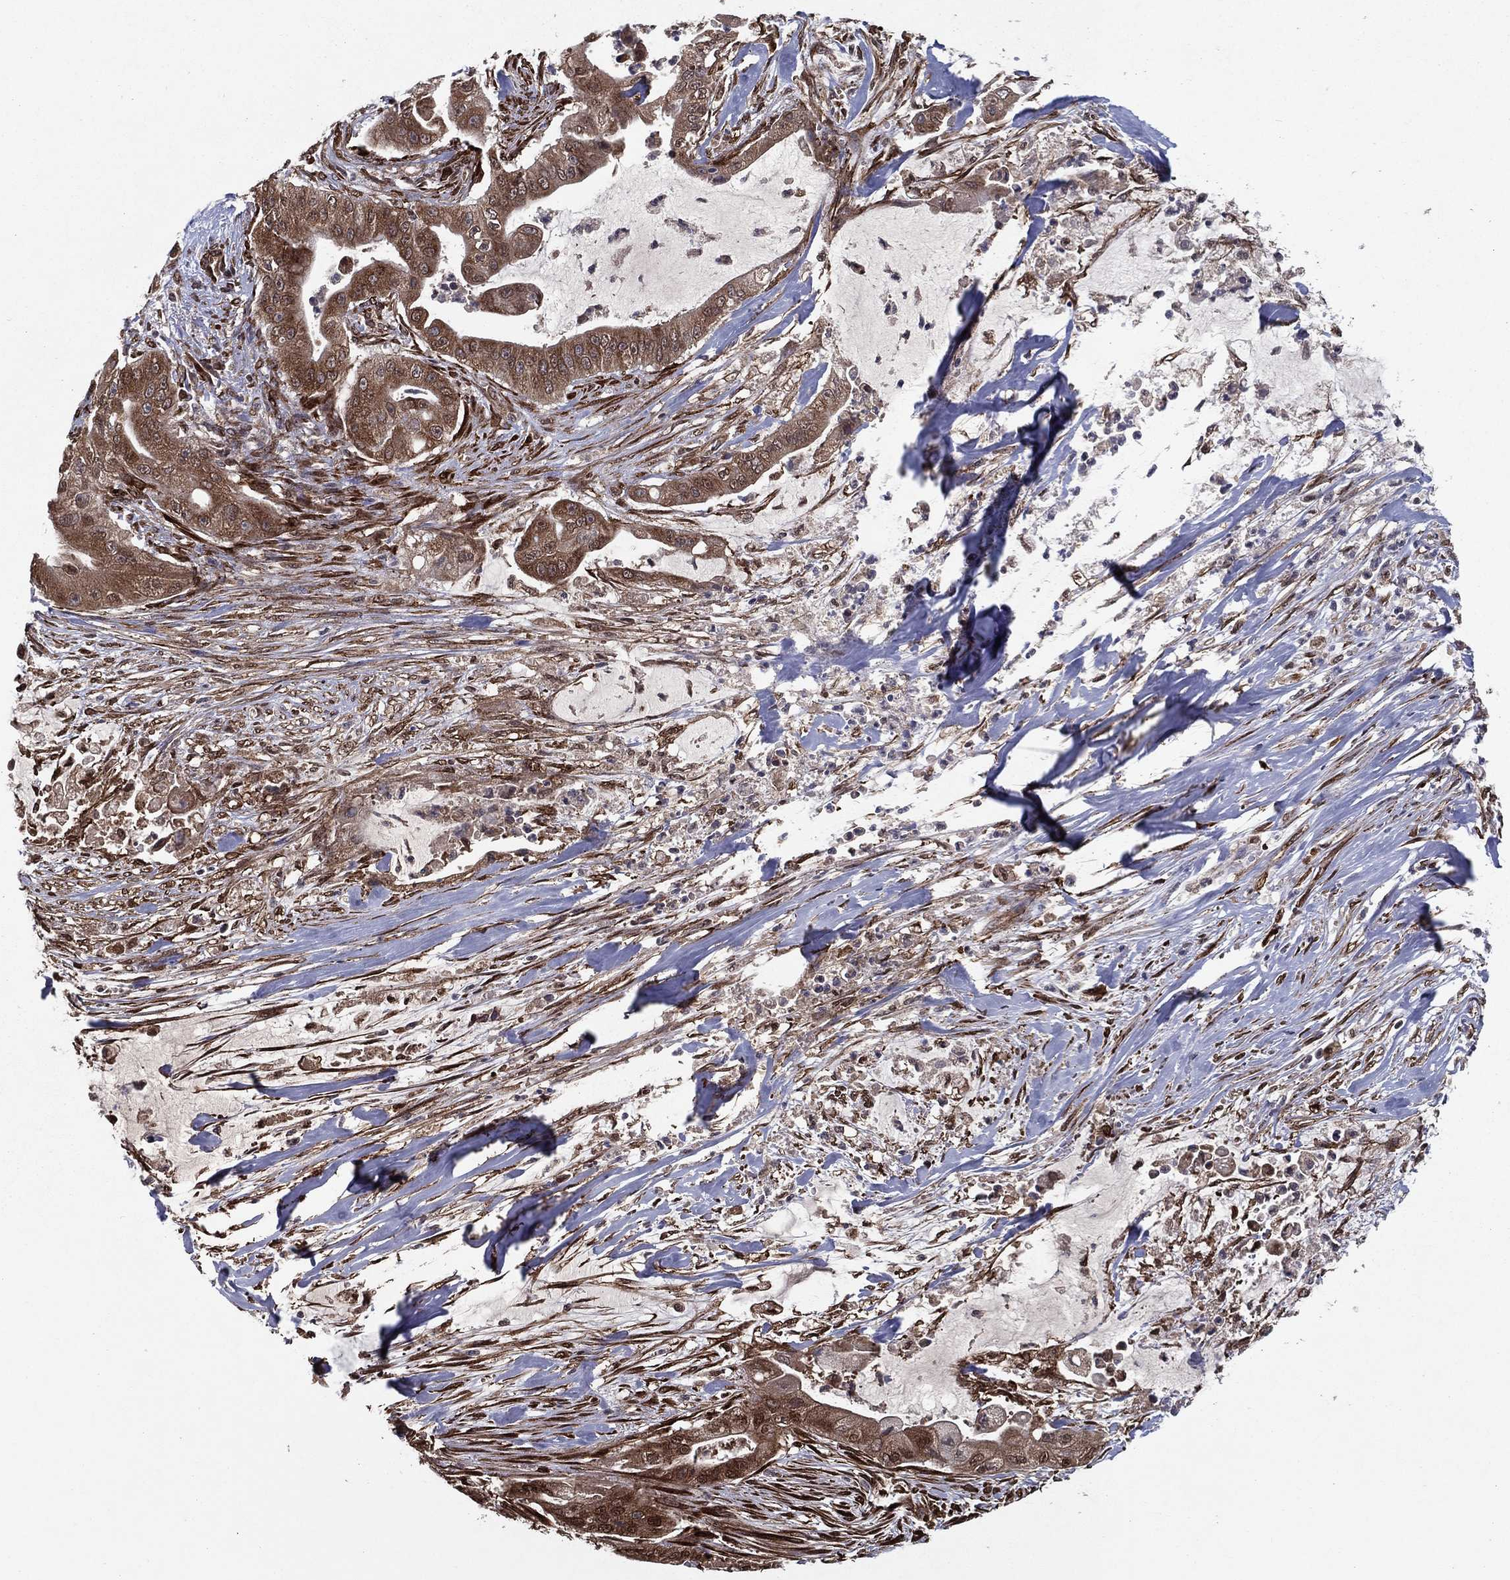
{"staining": {"intensity": "moderate", "quantity": ">75%", "location": "cytoplasmic/membranous"}, "tissue": "pancreatic cancer", "cell_type": "Tumor cells", "image_type": "cancer", "snomed": [{"axis": "morphology", "description": "Normal tissue, NOS"}, {"axis": "morphology", "description": "Inflammation, NOS"}, {"axis": "morphology", "description": "Adenocarcinoma, NOS"}, {"axis": "topography", "description": "Pancreas"}], "caption": "Immunohistochemistry (IHC) image of pancreatic cancer (adenocarcinoma) stained for a protein (brown), which shows medium levels of moderate cytoplasmic/membranous expression in about >75% of tumor cells.", "gene": "CERS2", "patient": {"sex": "male", "age": 57}}